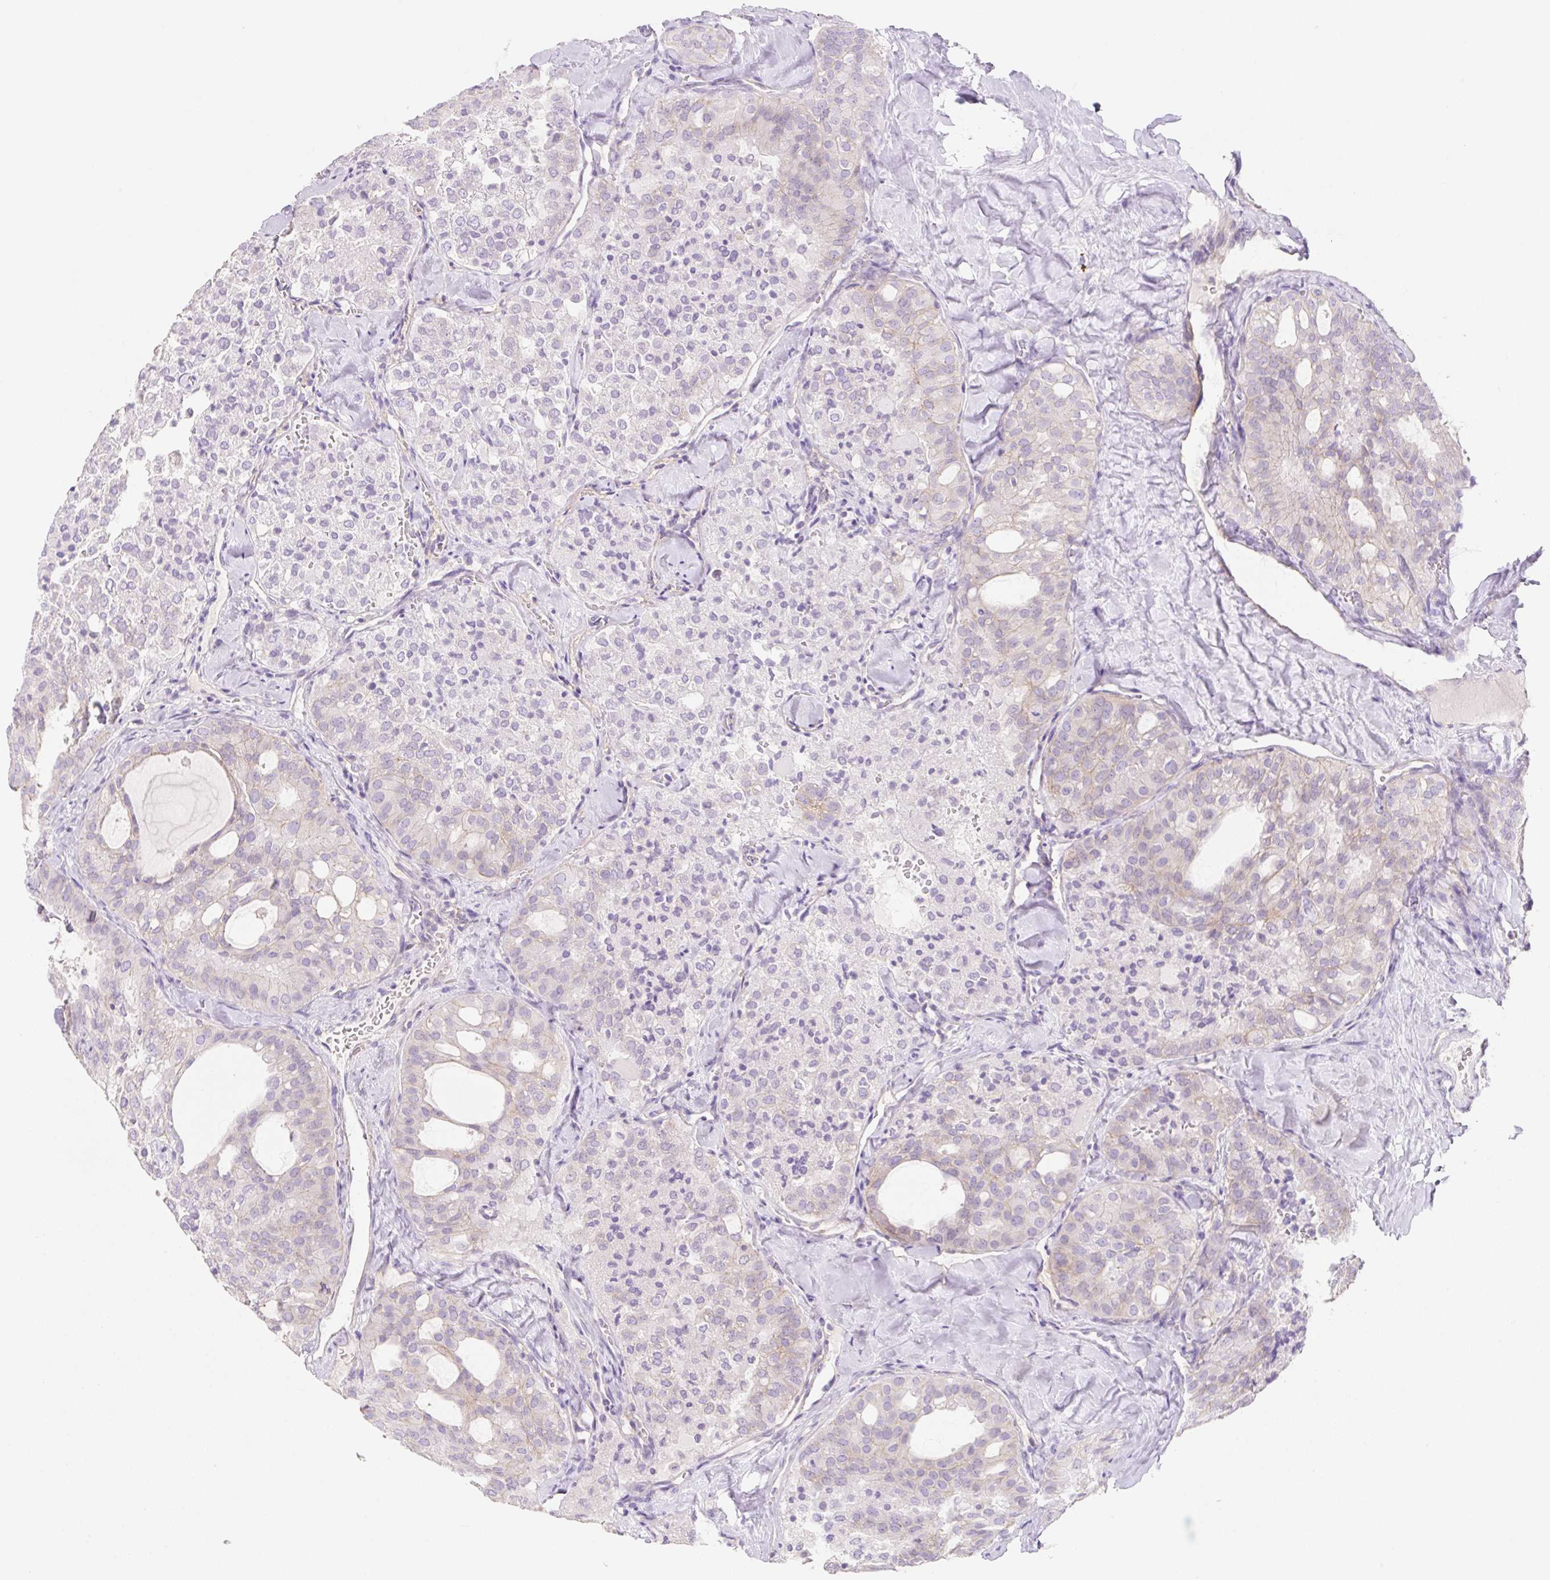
{"staining": {"intensity": "negative", "quantity": "none", "location": "none"}, "tissue": "thyroid cancer", "cell_type": "Tumor cells", "image_type": "cancer", "snomed": [{"axis": "morphology", "description": "Follicular adenoma carcinoma, NOS"}, {"axis": "topography", "description": "Thyroid gland"}], "caption": "Immunohistochemistry (IHC) photomicrograph of neoplastic tissue: human thyroid cancer stained with DAB reveals no significant protein positivity in tumor cells.", "gene": "LYVE1", "patient": {"sex": "male", "age": 75}}